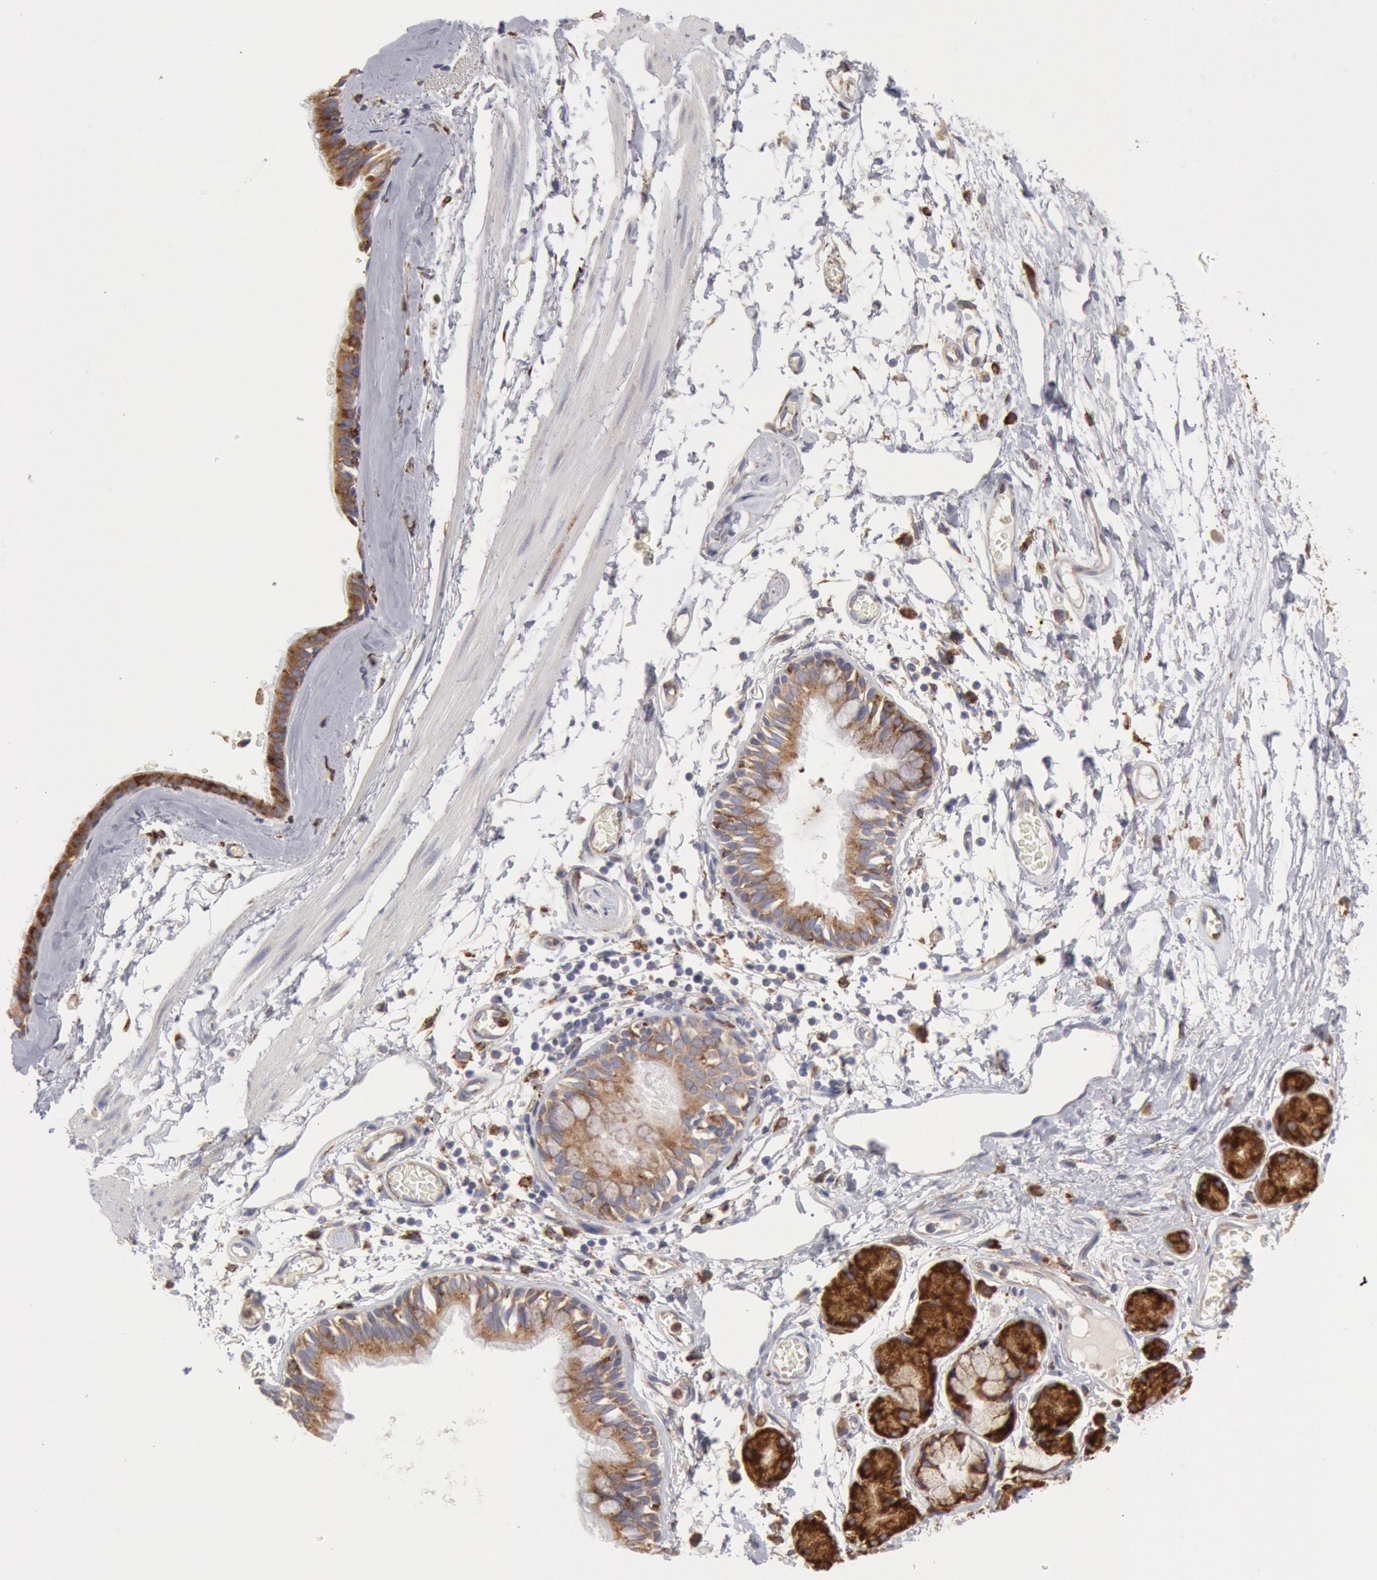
{"staining": {"intensity": "moderate", "quantity": ">75%", "location": "cytoplasmic/membranous"}, "tissue": "bronchus", "cell_type": "Respiratory epithelial cells", "image_type": "normal", "snomed": [{"axis": "morphology", "description": "Normal tissue, NOS"}, {"axis": "topography", "description": "Bronchus"}, {"axis": "topography", "description": "Lung"}], "caption": "The histopathology image demonstrates immunohistochemical staining of benign bronchus. There is moderate cytoplasmic/membranous expression is seen in about >75% of respiratory epithelial cells.", "gene": "ERP44", "patient": {"sex": "female", "age": 56}}